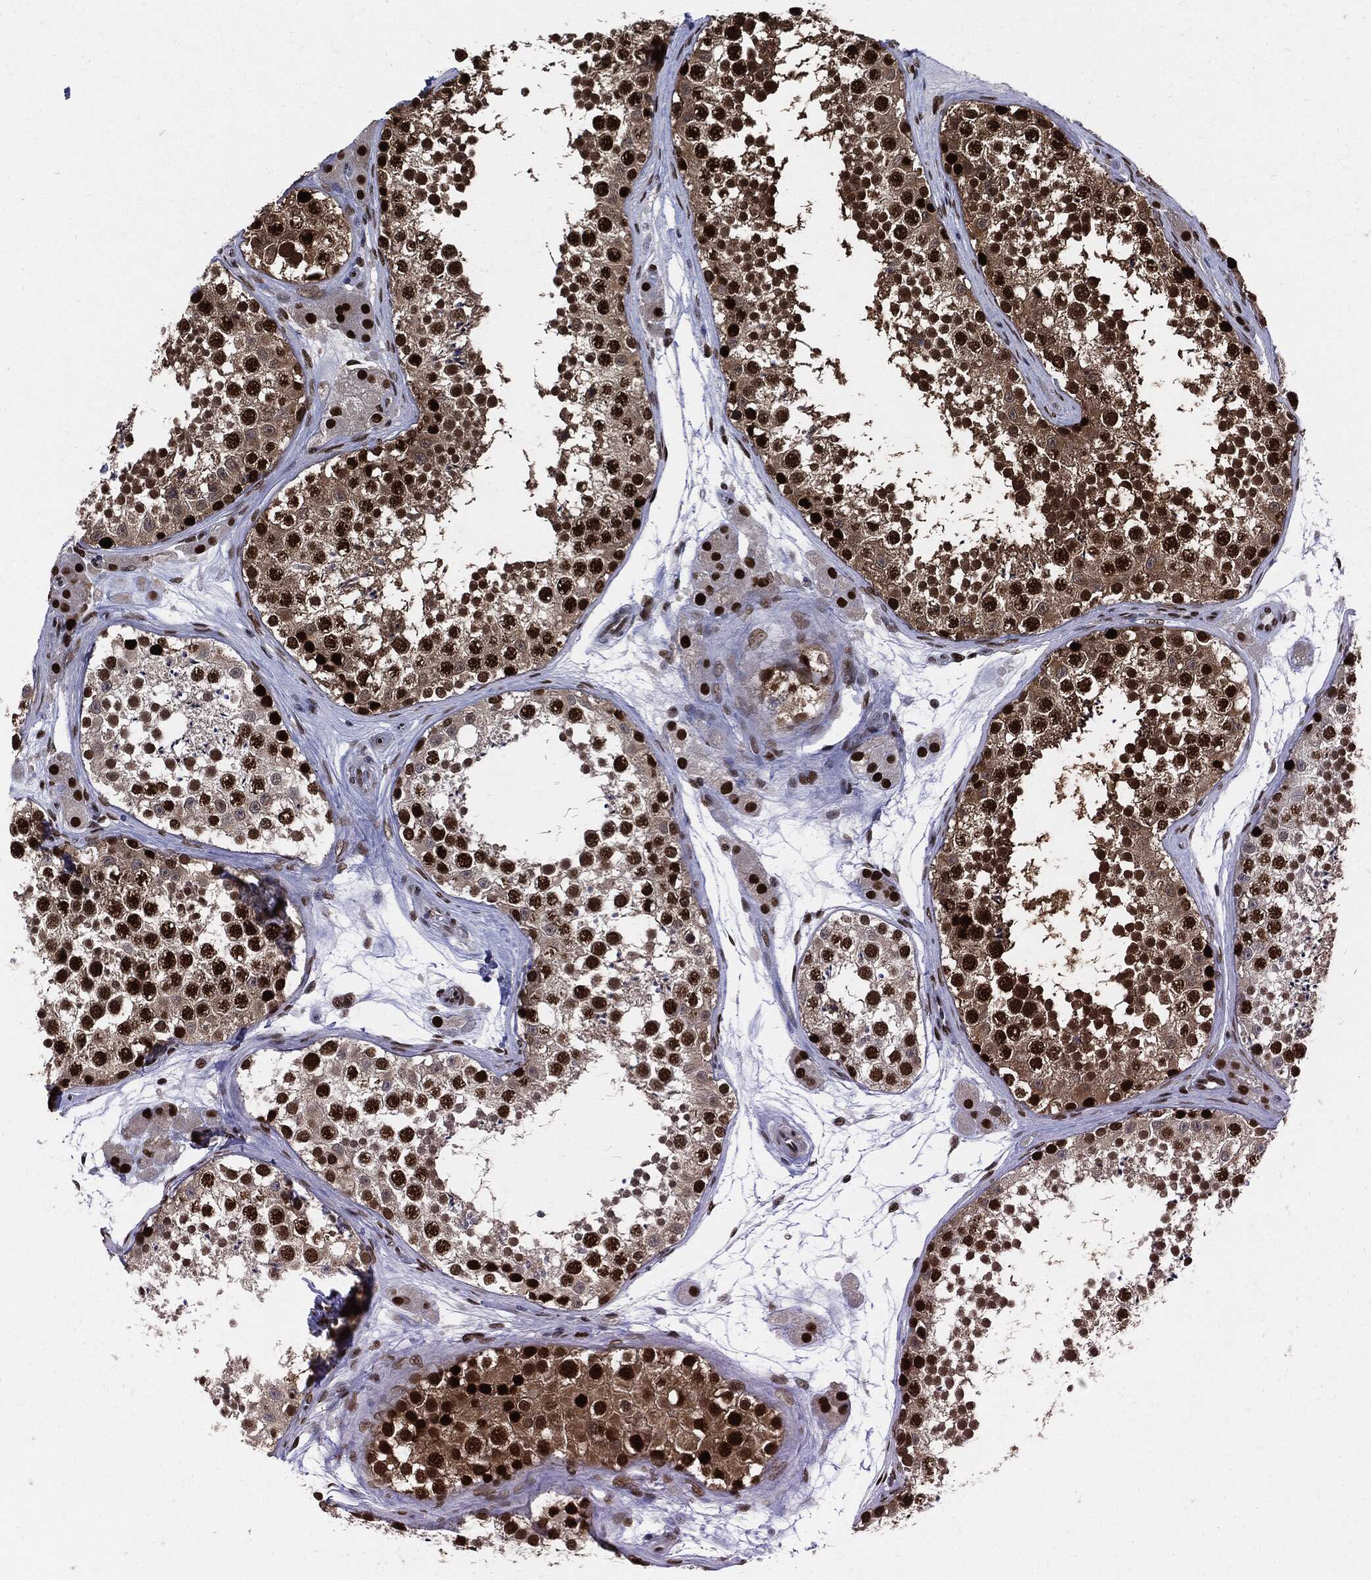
{"staining": {"intensity": "strong", "quantity": ">75%", "location": "nuclear"}, "tissue": "testis", "cell_type": "Cells in seminiferous ducts", "image_type": "normal", "snomed": [{"axis": "morphology", "description": "Normal tissue, NOS"}, {"axis": "topography", "description": "Testis"}], "caption": "Strong nuclear protein staining is present in approximately >75% of cells in seminiferous ducts in testis. The protein is shown in brown color, while the nuclei are stained blue.", "gene": "PCNA", "patient": {"sex": "male", "age": 41}}